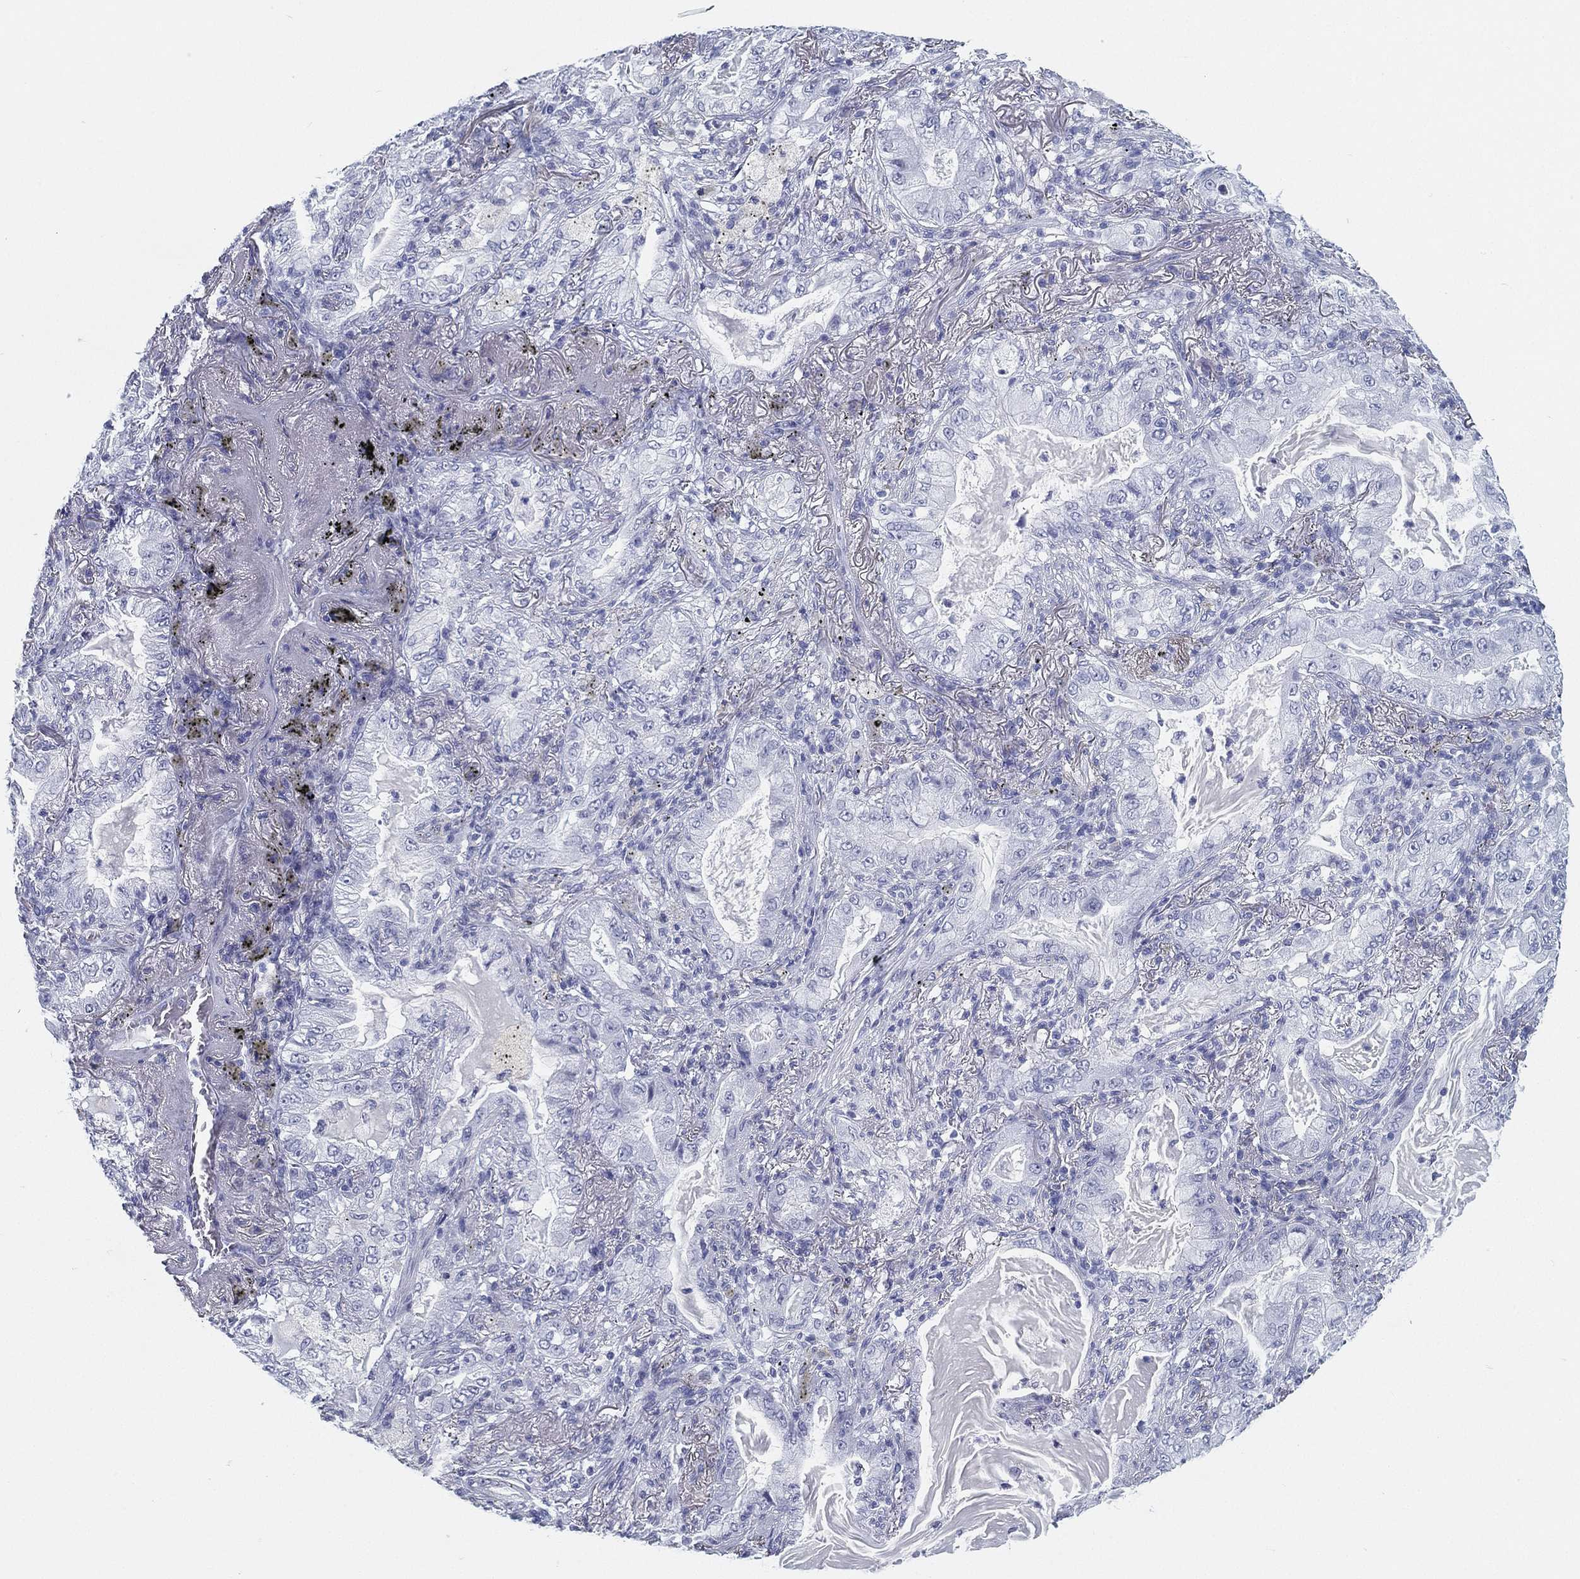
{"staining": {"intensity": "negative", "quantity": "none", "location": "none"}, "tissue": "lung cancer", "cell_type": "Tumor cells", "image_type": "cancer", "snomed": [{"axis": "morphology", "description": "Adenocarcinoma, NOS"}, {"axis": "topography", "description": "Lung"}], "caption": "This is an IHC image of lung cancer. There is no expression in tumor cells.", "gene": "ATP1B2", "patient": {"sex": "female", "age": 73}}